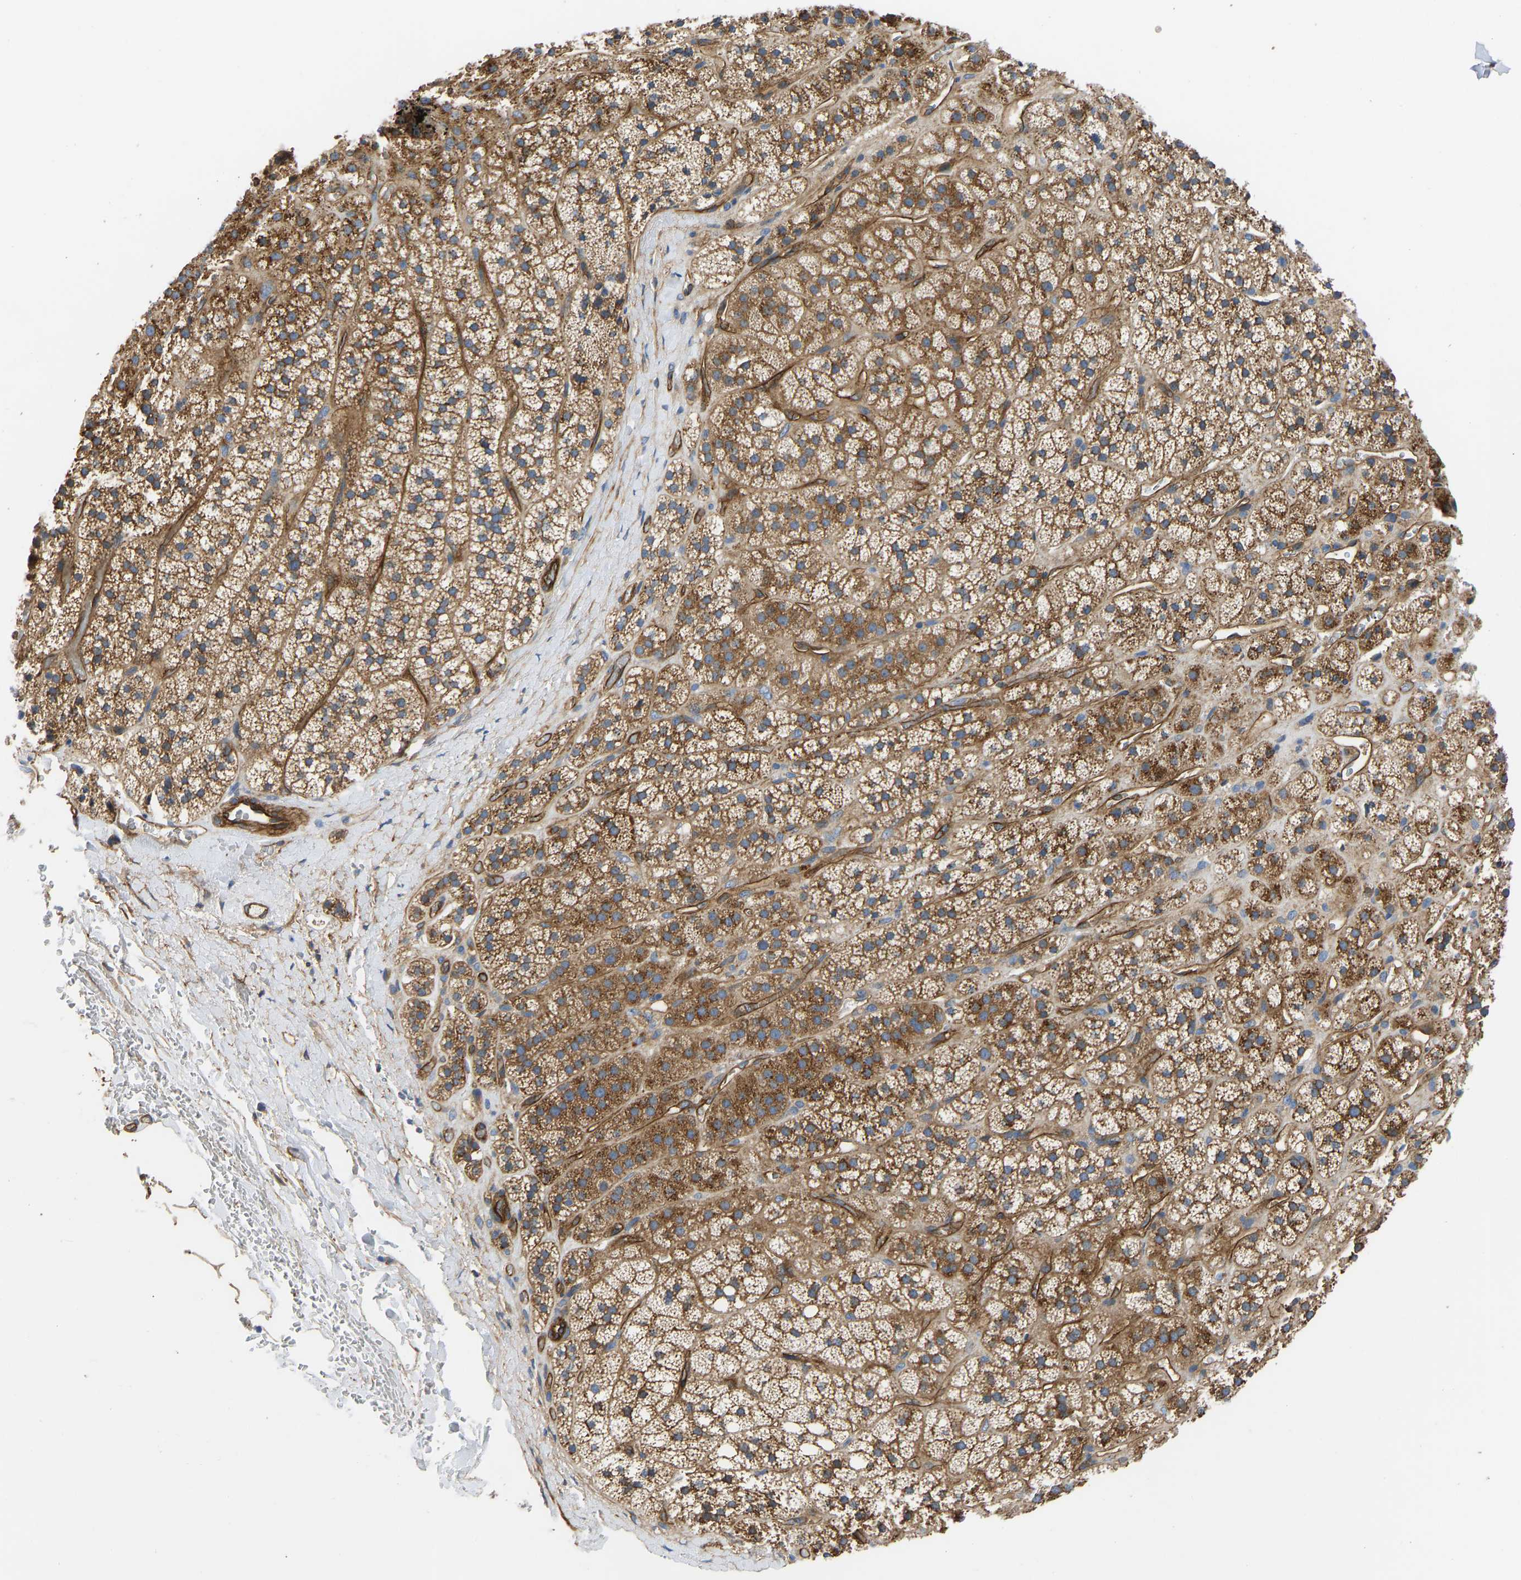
{"staining": {"intensity": "strong", "quantity": ">75%", "location": "cytoplasmic/membranous"}, "tissue": "adrenal gland", "cell_type": "Glandular cells", "image_type": "normal", "snomed": [{"axis": "morphology", "description": "Normal tissue, NOS"}, {"axis": "topography", "description": "Adrenal gland"}], "caption": "Adrenal gland stained with immunohistochemistry (IHC) shows strong cytoplasmic/membranous expression in about >75% of glandular cells.", "gene": "MYO1C", "patient": {"sex": "male", "age": 56}}